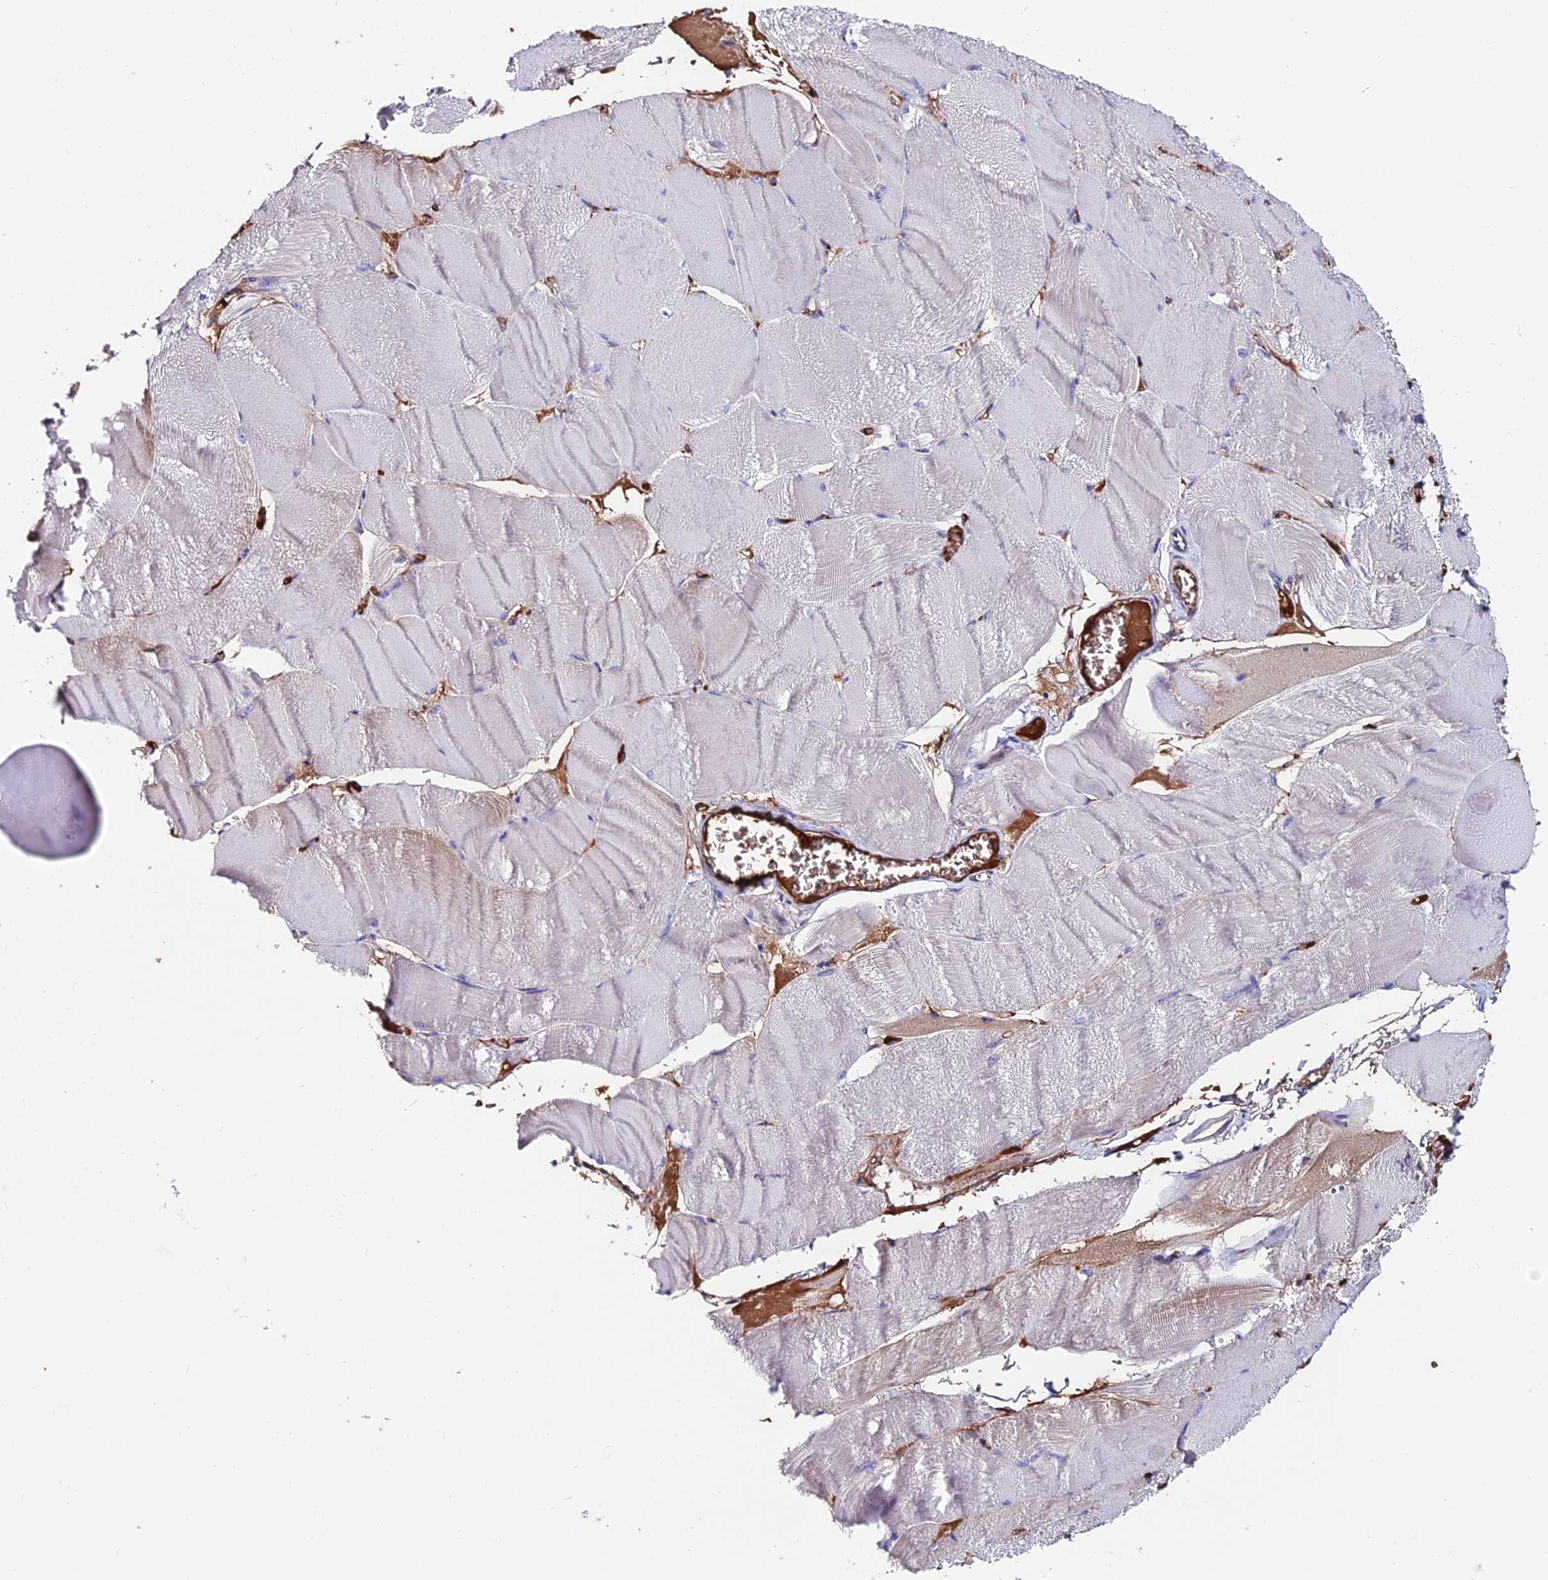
{"staining": {"intensity": "weak", "quantity": "<25%", "location": "cytoplasmic/membranous"}, "tissue": "skeletal muscle", "cell_type": "Myocytes", "image_type": "normal", "snomed": [{"axis": "morphology", "description": "Normal tissue, NOS"}, {"axis": "morphology", "description": "Basal cell carcinoma"}, {"axis": "topography", "description": "Skeletal muscle"}], "caption": "IHC micrograph of benign skeletal muscle: human skeletal muscle stained with DAB demonstrates no significant protein expression in myocytes.", "gene": "SLC25A16", "patient": {"sex": "female", "age": 64}}